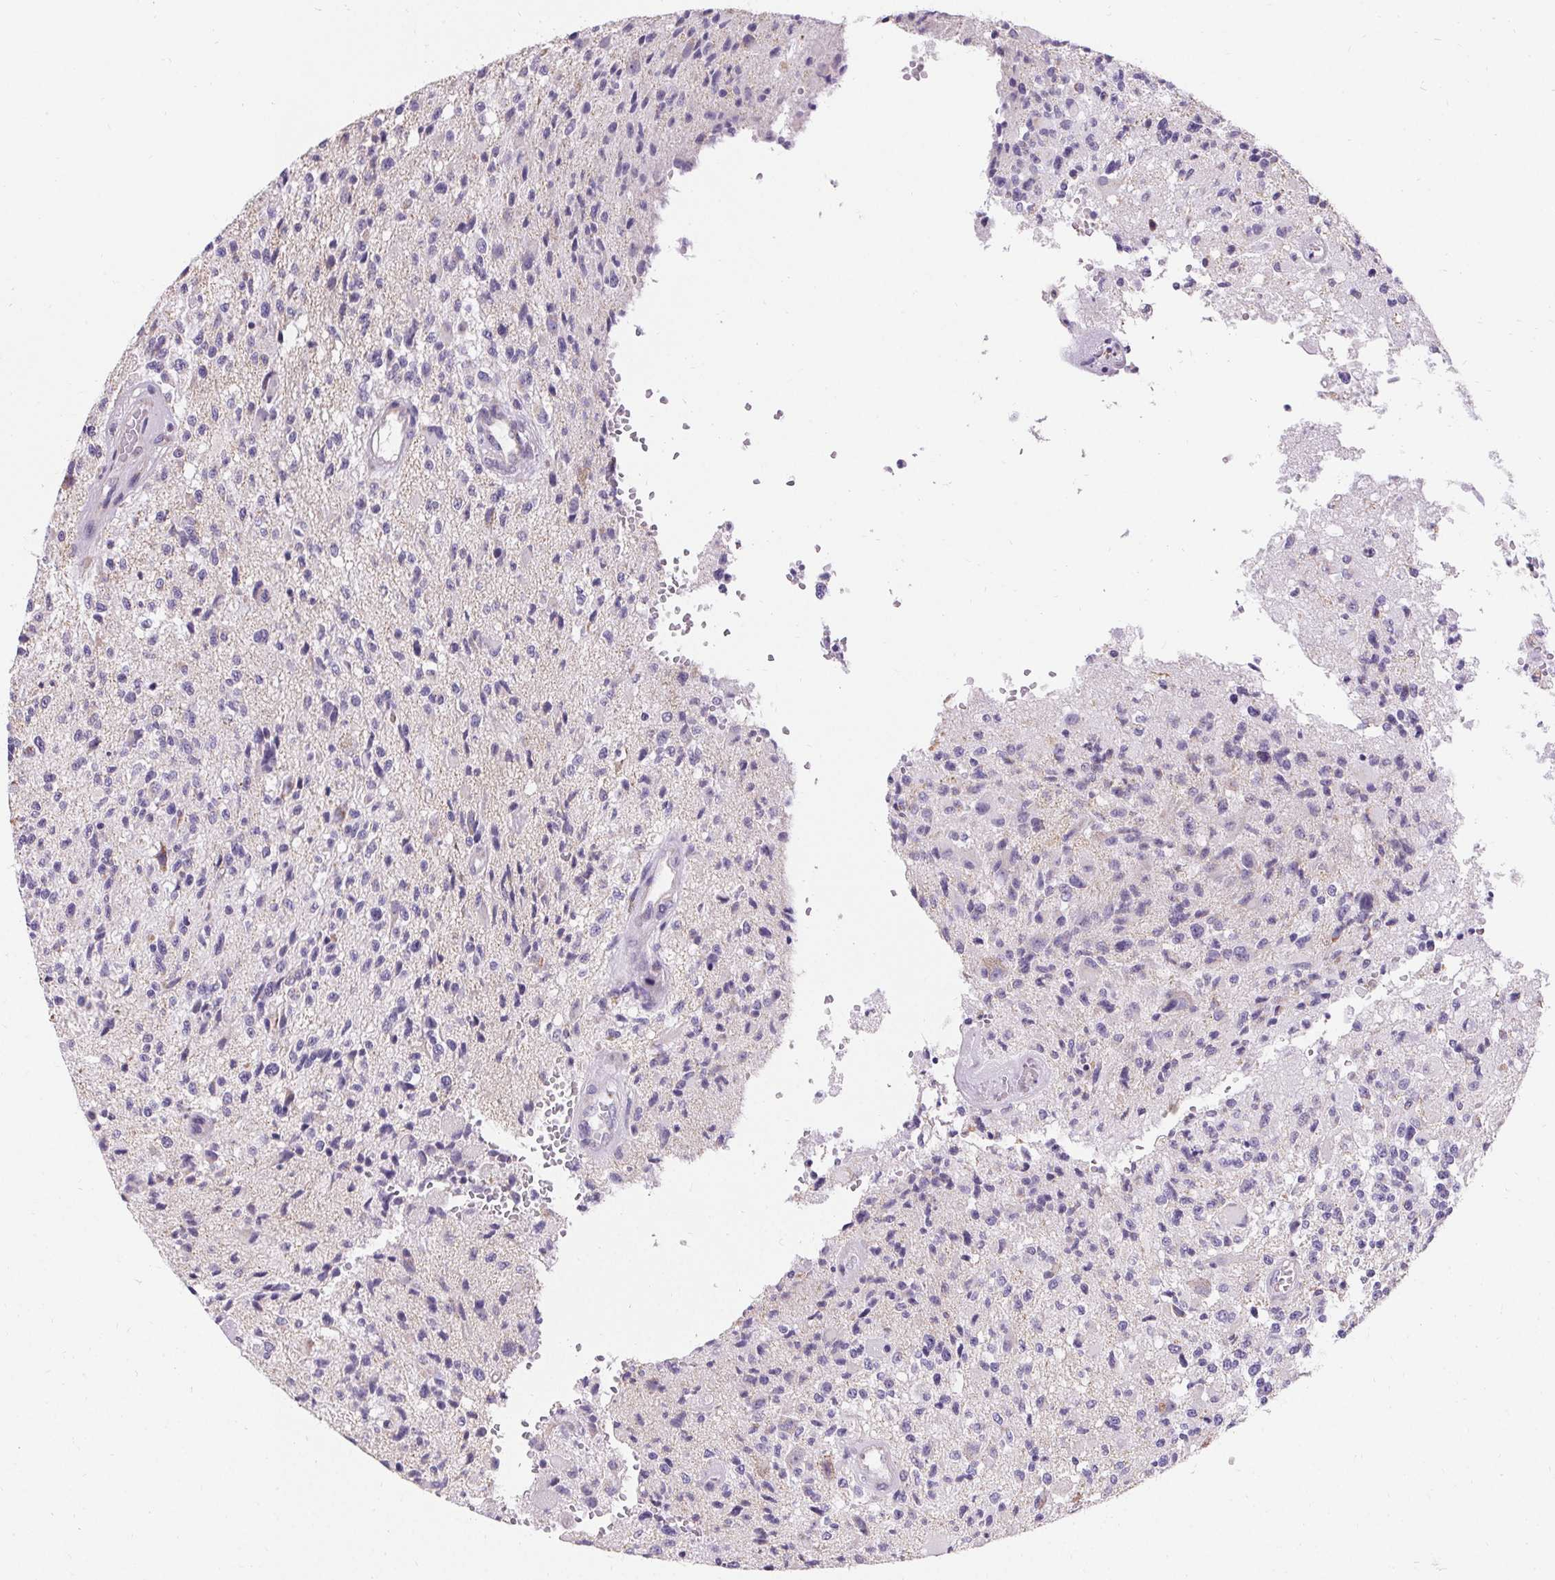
{"staining": {"intensity": "negative", "quantity": "none", "location": "none"}, "tissue": "glioma", "cell_type": "Tumor cells", "image_type": "cancer", "snomed": [{"axis": "morphology", "description": "Glioma, malignant, High grade"}, {"axis": "topography", "description": "Brain"}], "caption": "Protein analysis of glioma shows no significant positivity in tumor cells.", "gene": "ASGR2", "patient": {"sex": "female", "age": 63}}